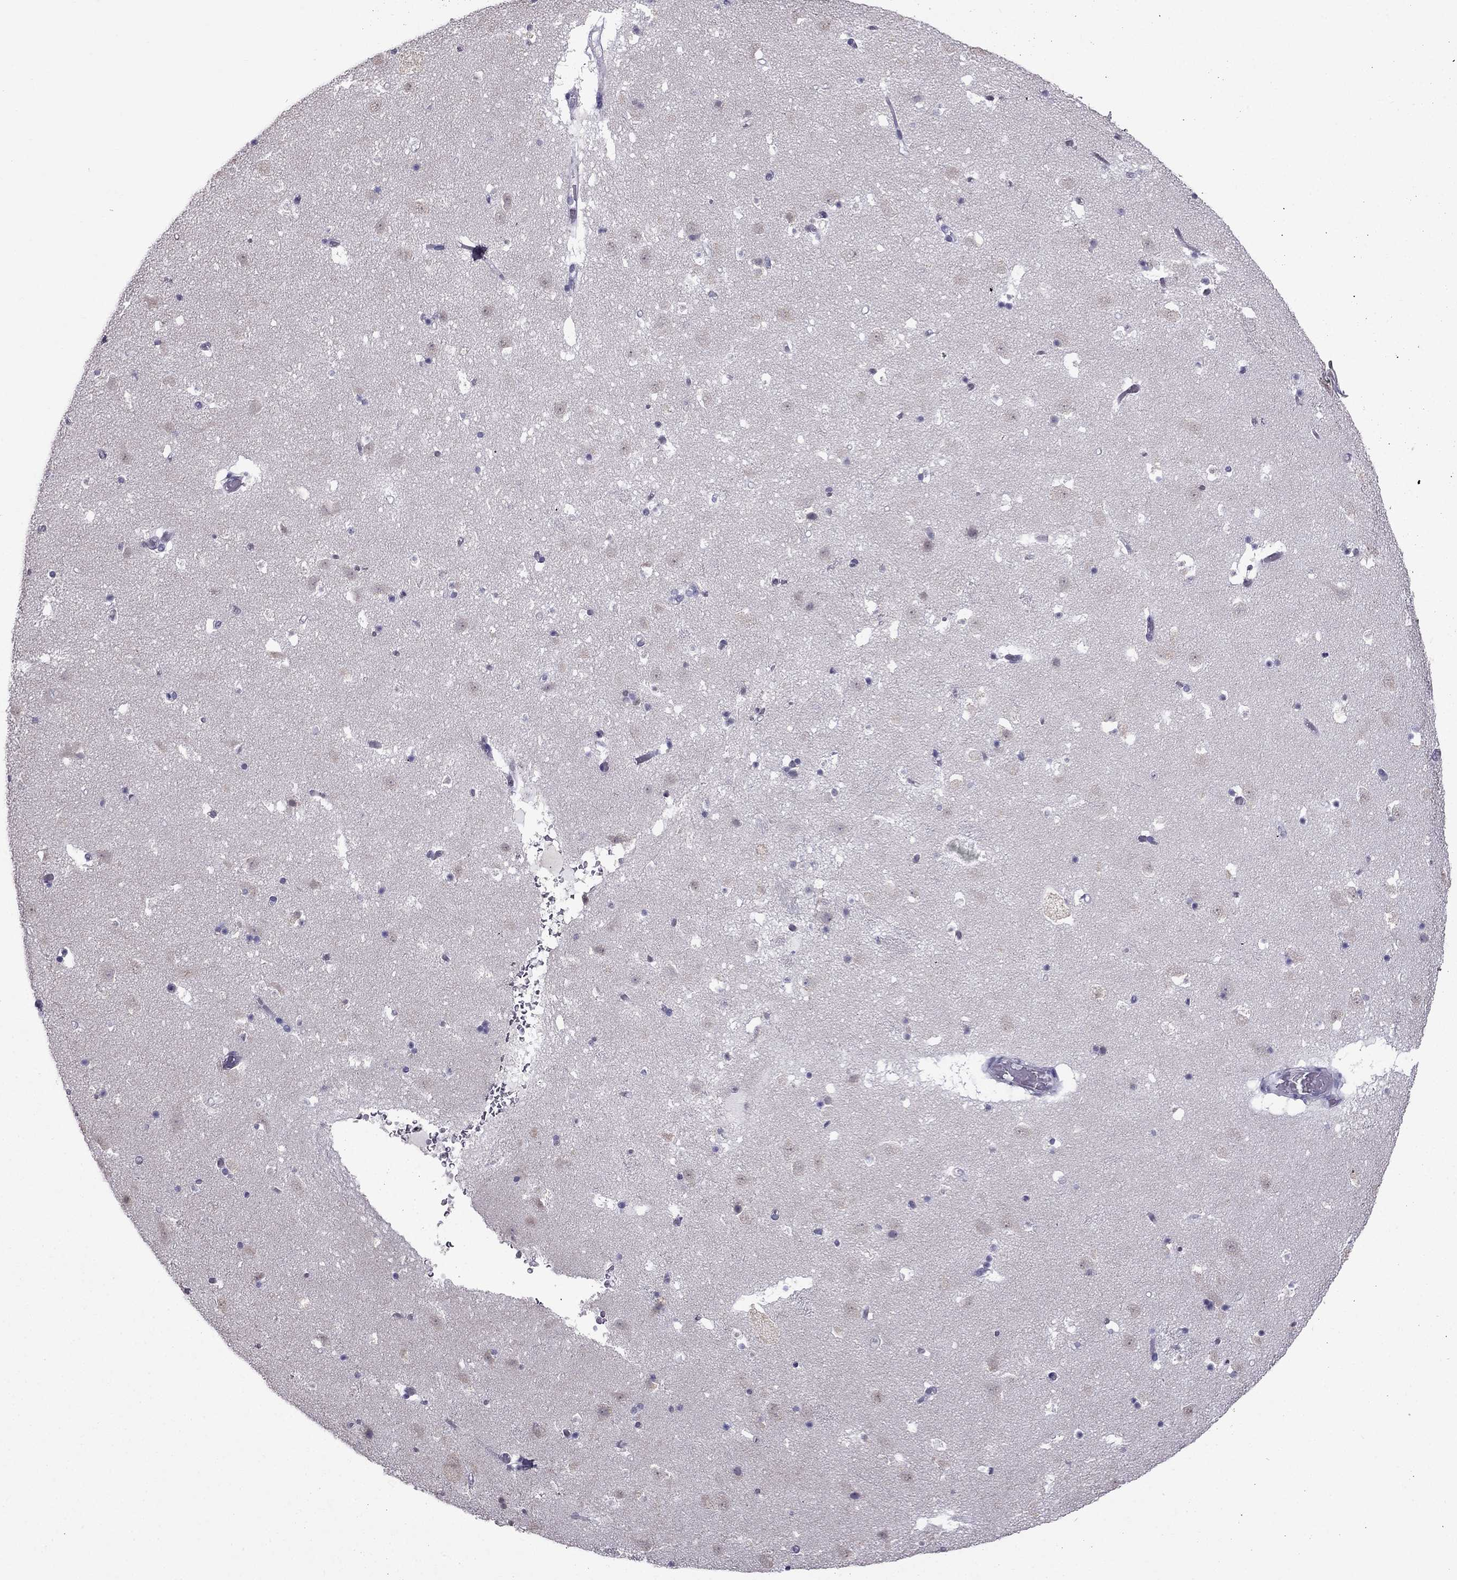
{"staining": {"intensity": "negative", "quantity": "none", "location": "none"}, "tissue": "caudate", "cell_type": "Glial cells", "image_type": "normal", "snomed": [{"axis": "morphology", "description": "Normal tissue, NOS"}, {"axis": "topography", "description": "Lateral ventricle wall"}], "caption": "A high-resolution micrograph shows IHC staining of unremarkable caudate, which demonstrates no significant positivity in glial cells. (DAB (3,3'-diaminobenzidine) immunohistochemistry (IHC), high magnification).", "gene": "ARHGAP11A", "patient": {"sex": "female", "age": 42}}